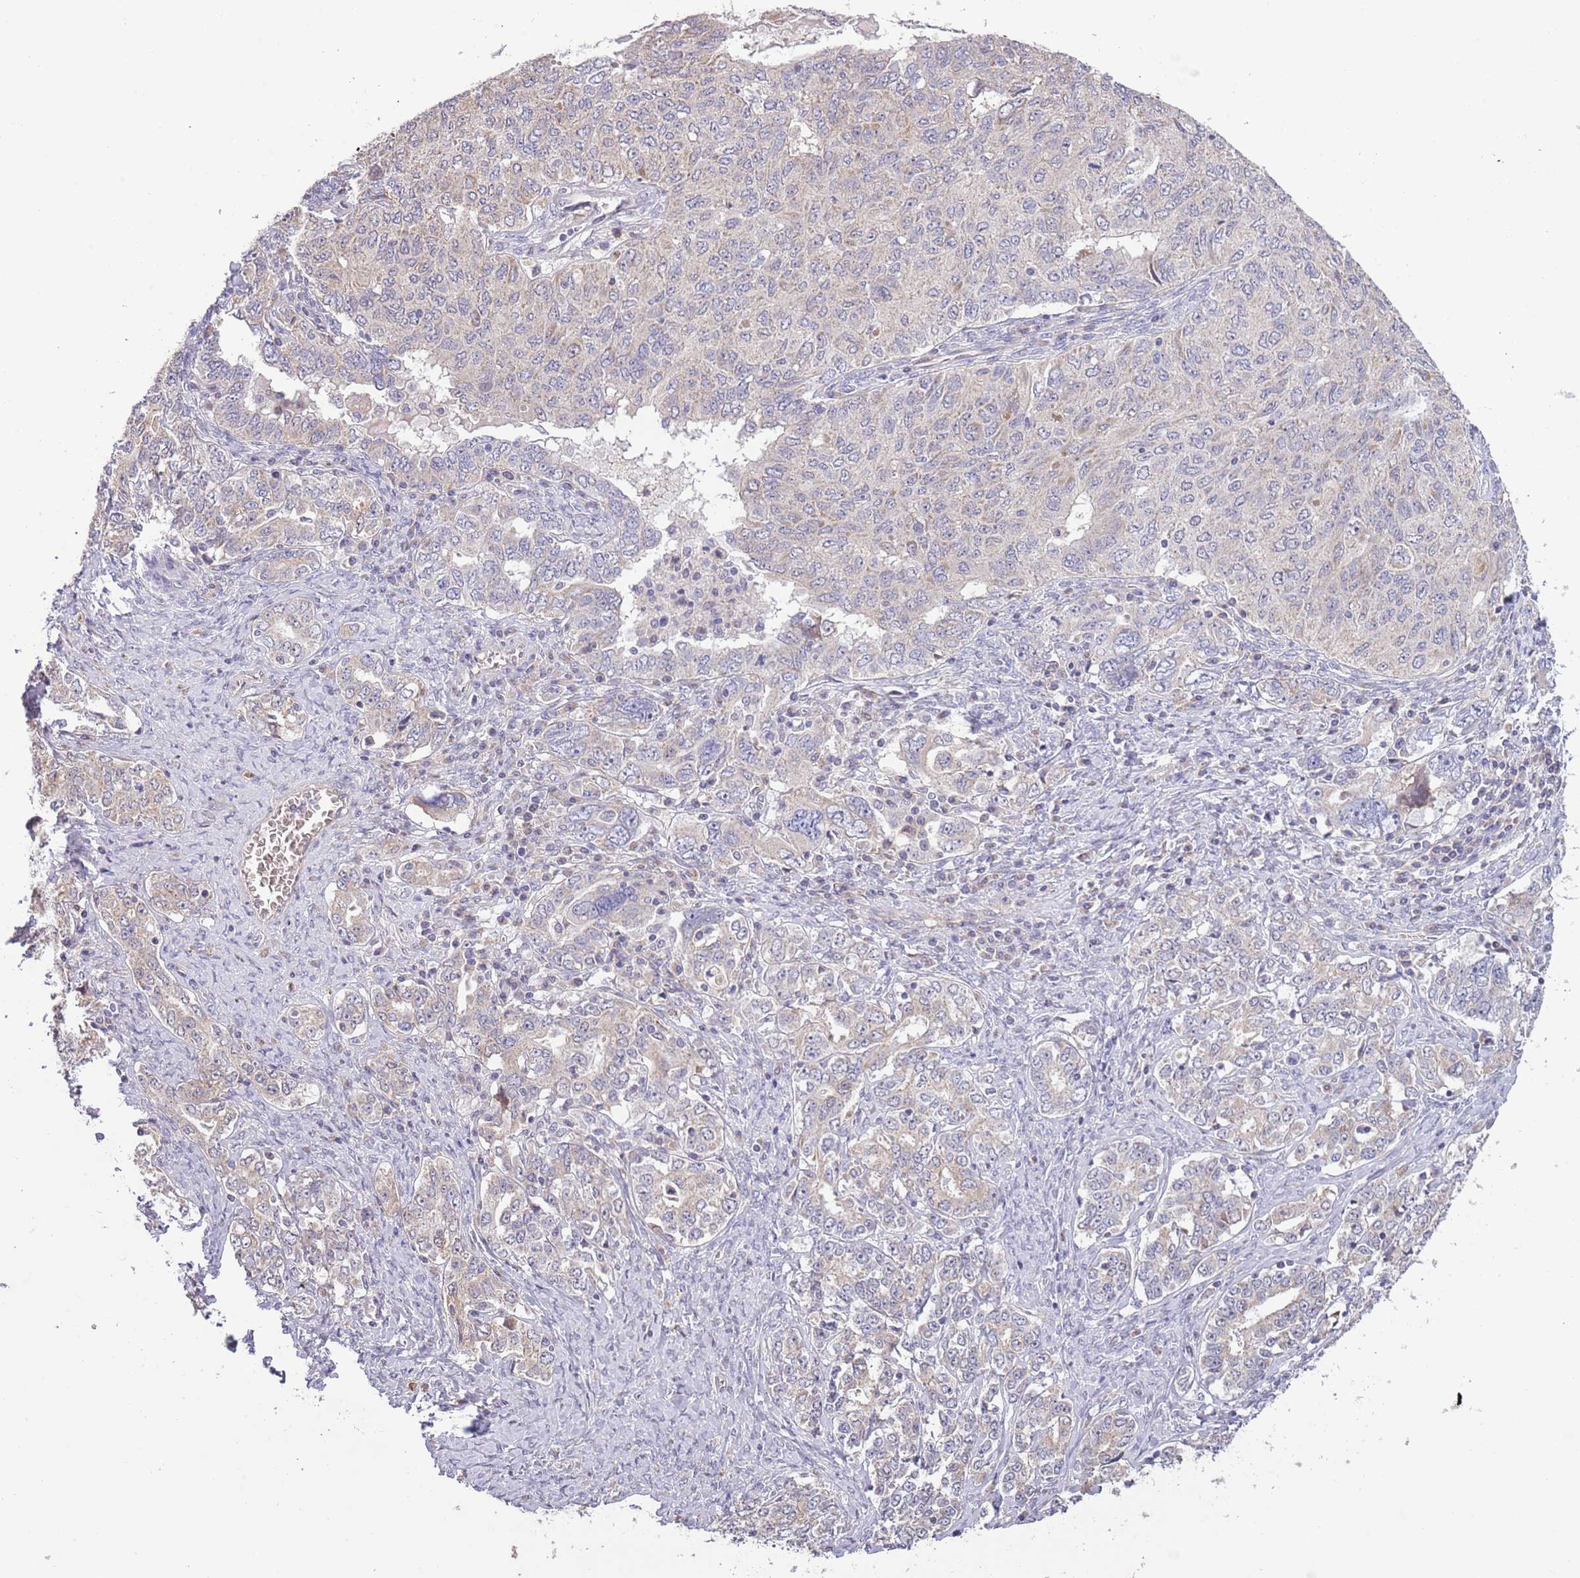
{"staining": {"intensity": "weak", "quantity": "25%-75%", "location": "cytoplasmic/membranous"}, "tissue": "ovarian cancer", "cell_type": "Tumor cells", "image_type": "cancer", "snomed": [{"axis": "morphology", "description": "Carcinoma, endometroid"}, {"axis": "topography", "description": "Ovary"}], "caption": "Protein staining by immunohistochemistry (IHC) exhibits weak cytoplasmic/membranous staining in about 25%-75% of tumor cells in ovarian endometroid carcinoma.", "gene": "LIPJ", "patient": {"sex": "female", "age": 62}}